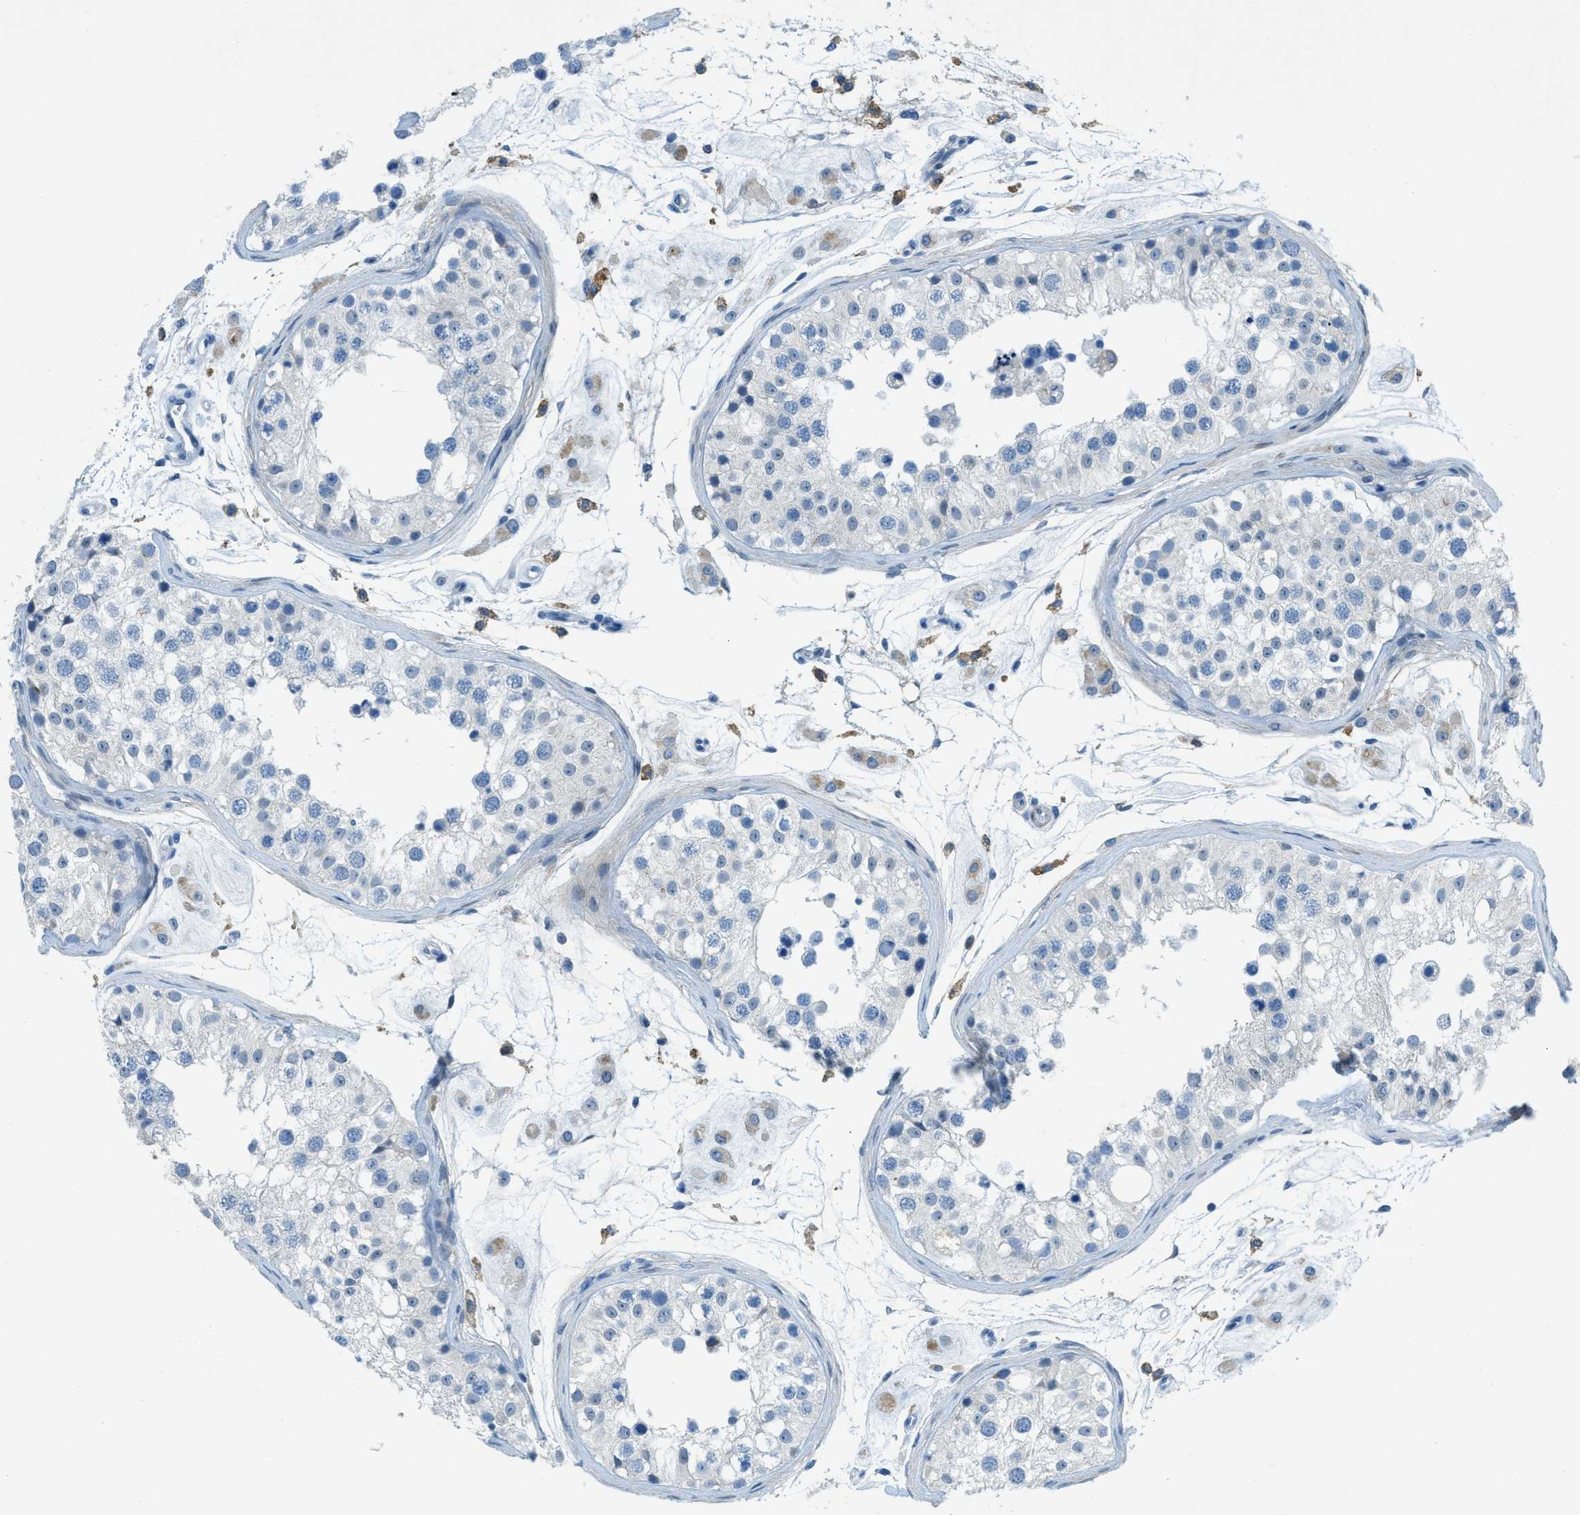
{"staining": {"intensity": "negative", "quantity": "none", "location": "none"}, "tissue": "testis", "cell_type": "Cells in seminiferous ducts", "image_type": "normal", "snomed": [{"axis": "morphology", "description": "Normal tissue, NOS"}, {"axis": "morphology", "description": "Adenocarcinoma, metastatic, NOS"}, {"axis": "topography", "description": "Testis"}], "caption": "Immunohistochemical staining of normal human testis demonstrates no significant staining in cells in seminiferous ducts.", "gene": "KLHL8", "patient": {"sex": "male", "age": 26}}